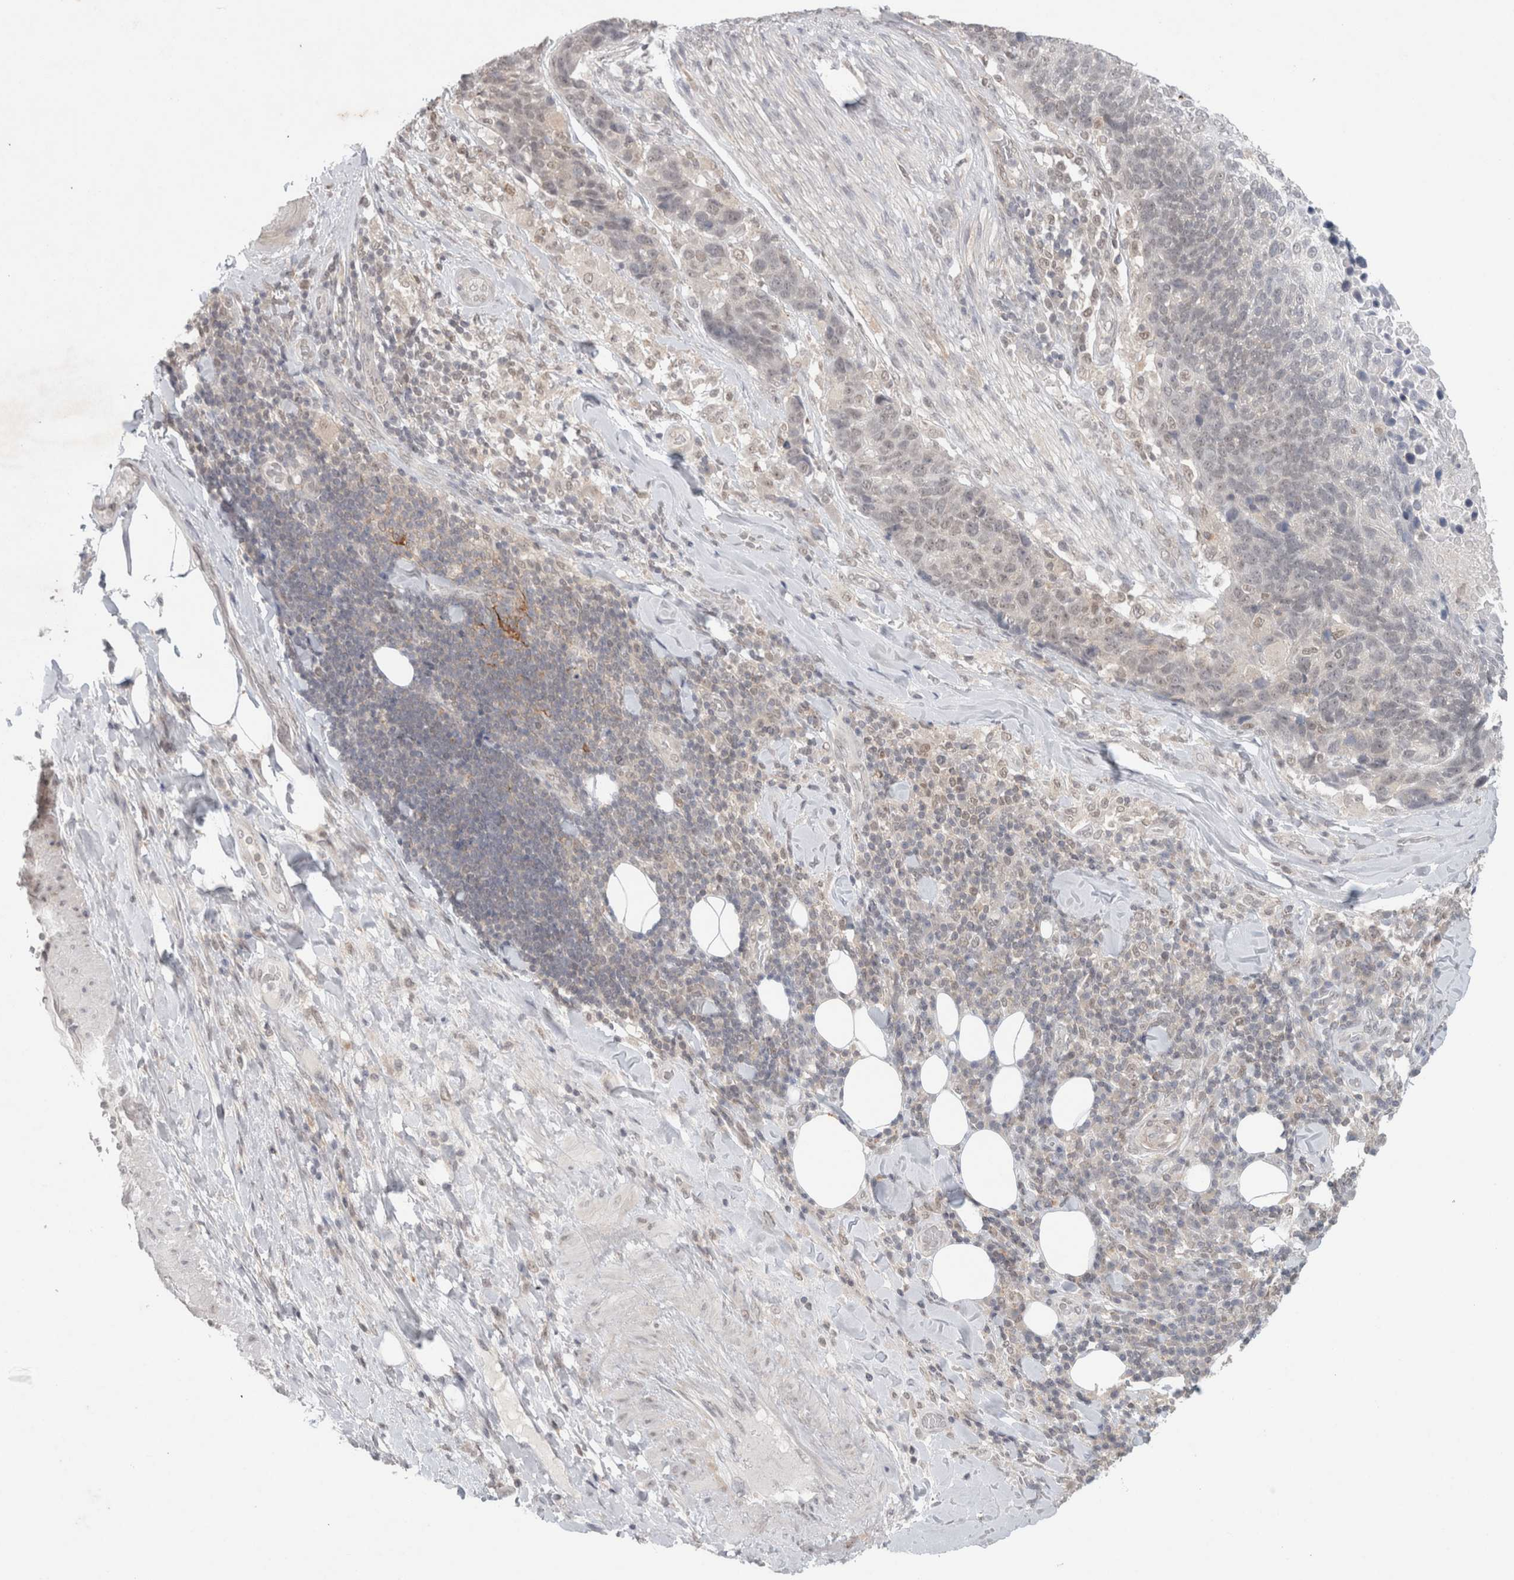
{"staining": {"intensity": "negative", "quantity": "none", "location": "none"}, "tissue": "lung cancer", "cell_type": "Tumor cells", "image_type": "cancer", "snomed": [{"axis": "morphology", "description": "Squamous cell carcinoma, NOS"}, {"axis": "topography", "description": "Lung"}], "caption": "A histopathology image of human lung cancer (squamous cell carcinoma) is negative for staining in tumor cells.", "gene": "FBXO42", "patient": {"sex": "male", "age": 66}}